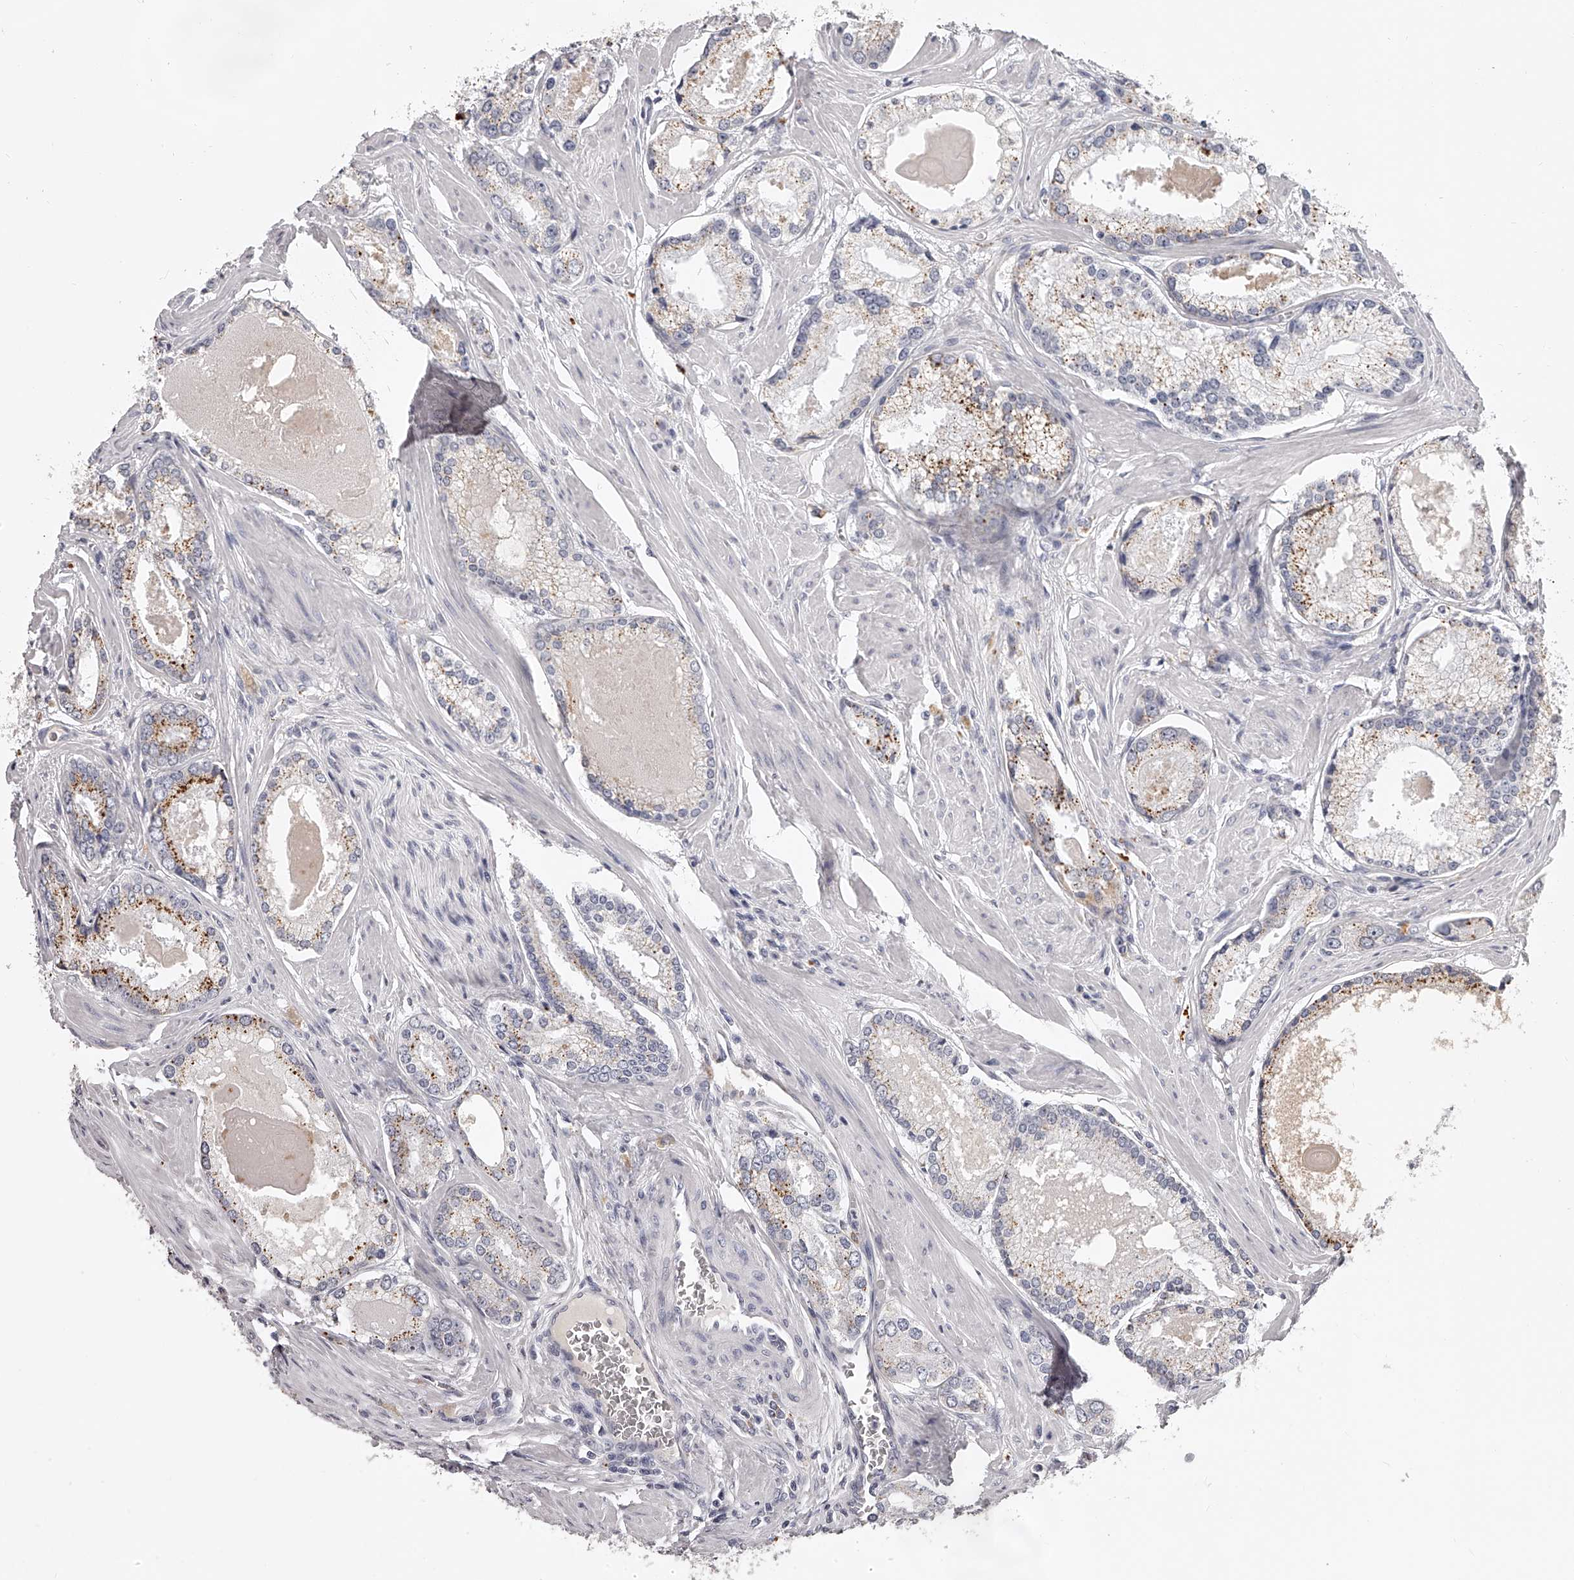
{"staining": {"intensity": "moderate", "quantity": "<25%", "location": "cytoplasmic/membranous"}, "tissue": "prostate cancer", "cell_type": "Tumor cells", "image_type": "cancer", "snomed": [{"axis": "morphology", "description": "Adenocarcinoma, Low grade"}, {"axis": "topography", "description": "Prostate"}], "caption": "Protein analysis of prostate cancer tissue displays moderate cytoplasmic/membranous positivity in about <25% of tumor cells.", "gene": "DMRT1", "patient": {"sex": "male", "age": 54}}